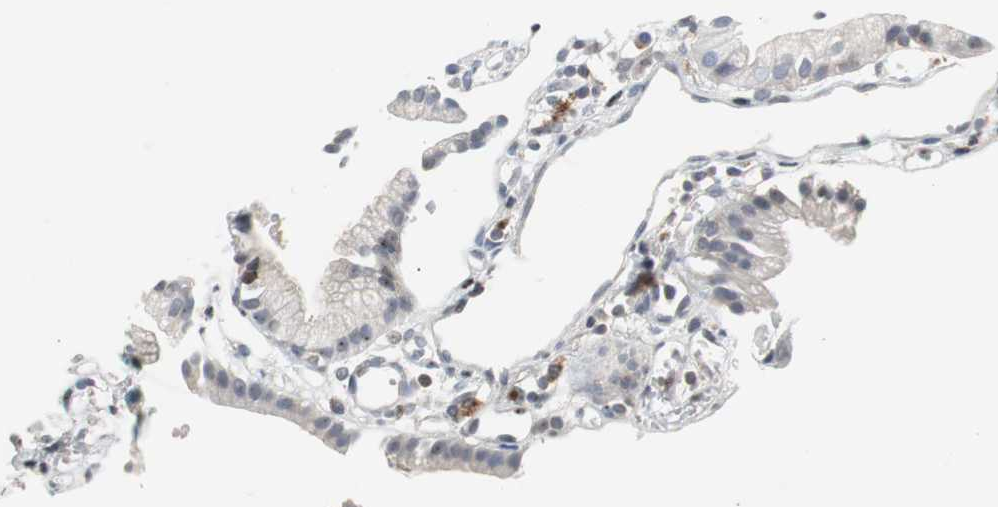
{"staining": {"intensity": "negative", "quantity": "none", "location": "none"}, "tissue": "gallbladder", "cell_type": "Glandular cells", "image_type": "normal", "snomed": [{"axis": "morphology", "description": "Normal tissue, NOS"}, {"axis": "topography", "description": "Gallbladder"}], "caption": "Glandular cells show no significant protein positivity in normal gallbladder. (DAB IHC with hematoxylin counter stain).", "gene": "GRK2", "patient": {"sex": "male", "age": 65}}